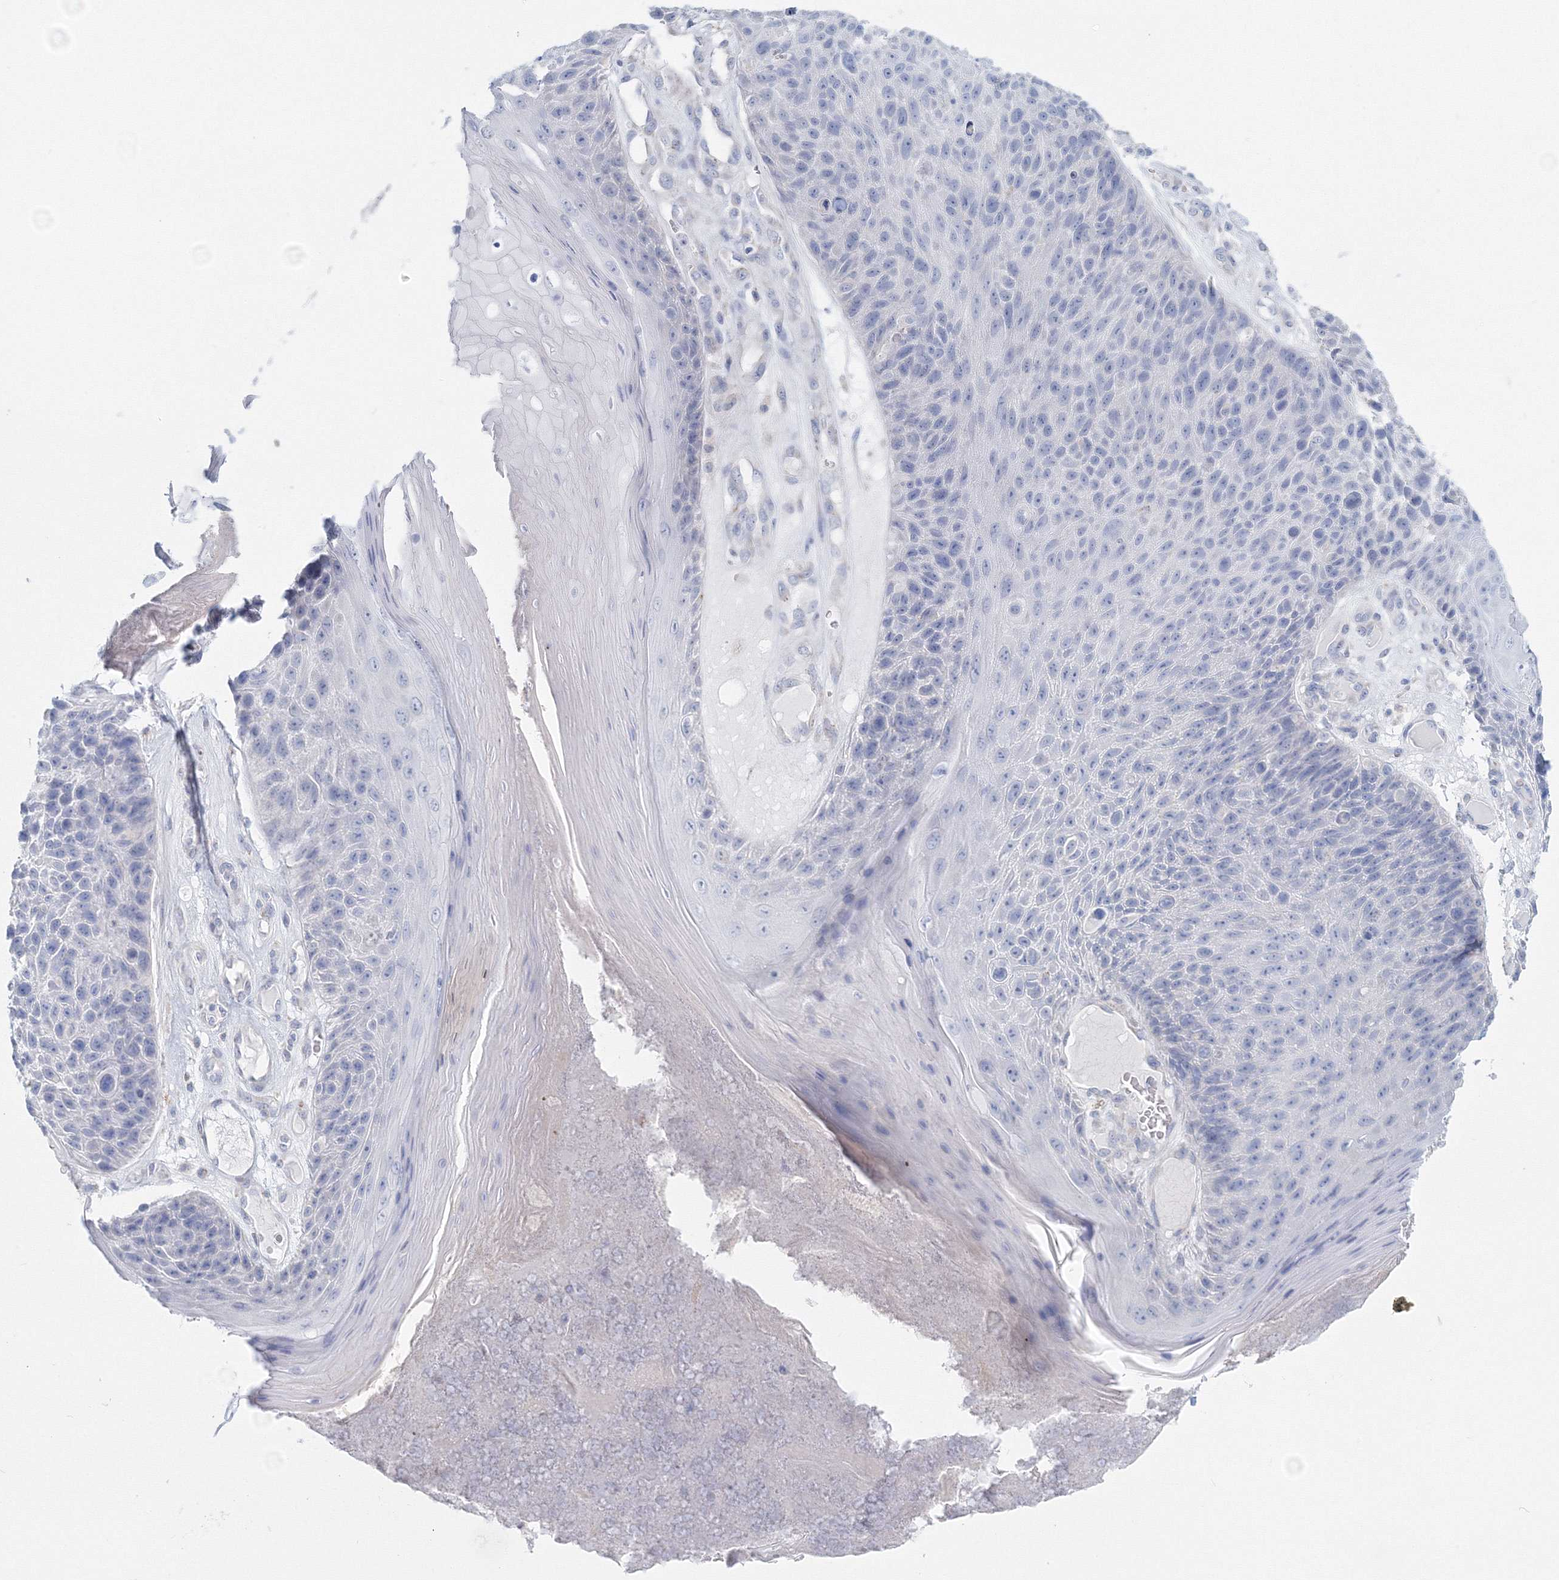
{"staining": {"intensity": "negative", "quantity": "none", "location": "none"}, "tissue": "skin cancer", "cell_type": "Tumor cells", "image_type": "cancer", "snomed": [{"axis": "morphology", "description": "Squamous cell carcinoma, NOS"}, {"axis": "topography", "description": "Skin"}], "caption": "Immunohistochemical staining of skin cancer (squamous cell carcinoma) displays no significant expression in tumor cells.", "gene": "VSIG1", "patient": {"sex": "female", "age": 88}}